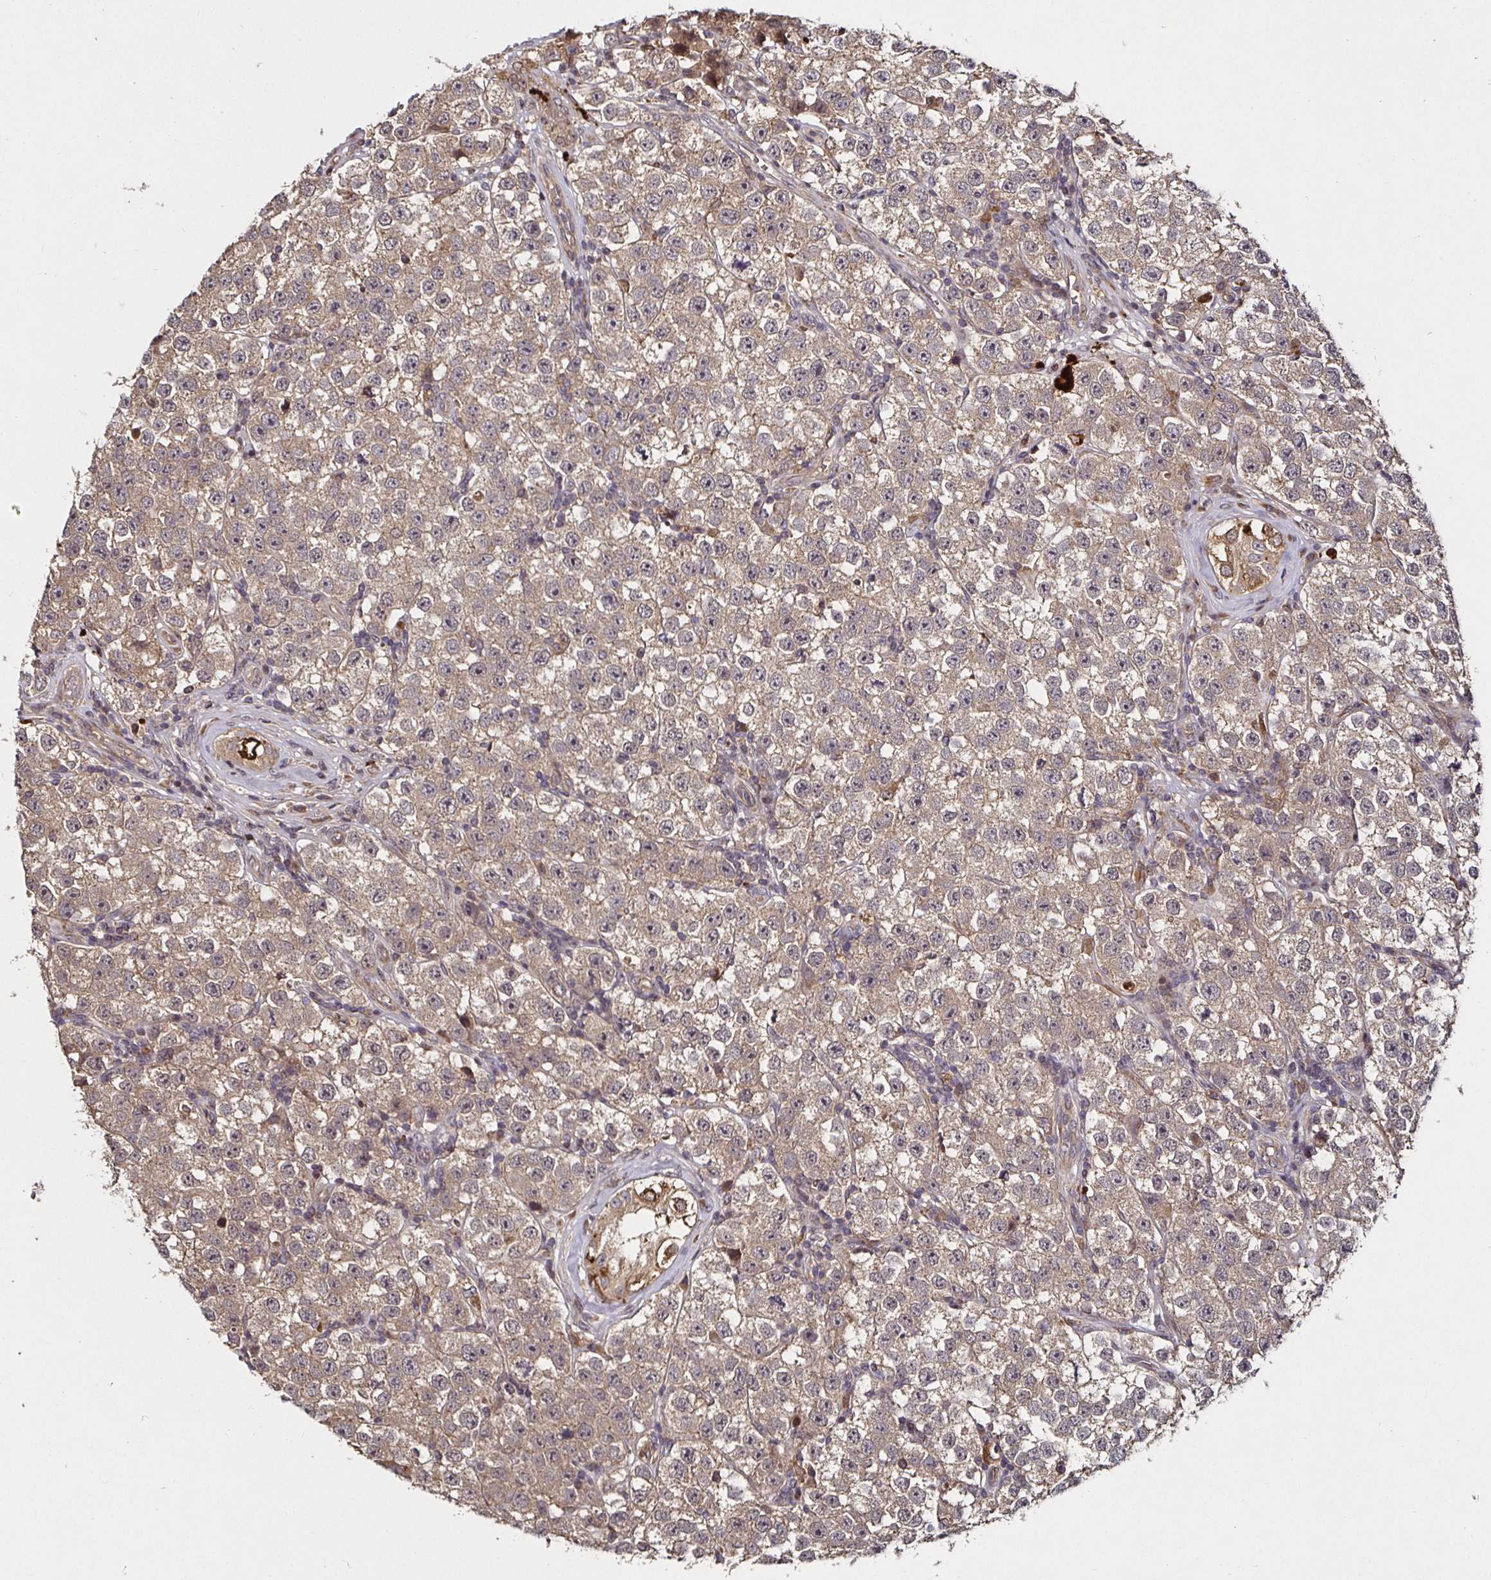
{"staining": {"intensity": "weak", "quantity": ">75%", "location": "cytoplasmic/membranous"}, "tissue": "testis cancer", "cell_type": "Tumor cells", "image_type": "cancer", "snomed": [{"axis": "morphology", "description": "Seminoma, NOS"}, {"axis": "topography", "description": "Testis"}], "caption": "Immunohistochemical staining of testis cancer displays weak cytoplasmic/membranous protein staining in about >75% of tumor cells.", "gene": "SMYD3", "patient": {"sex": "male", "age": 34}}